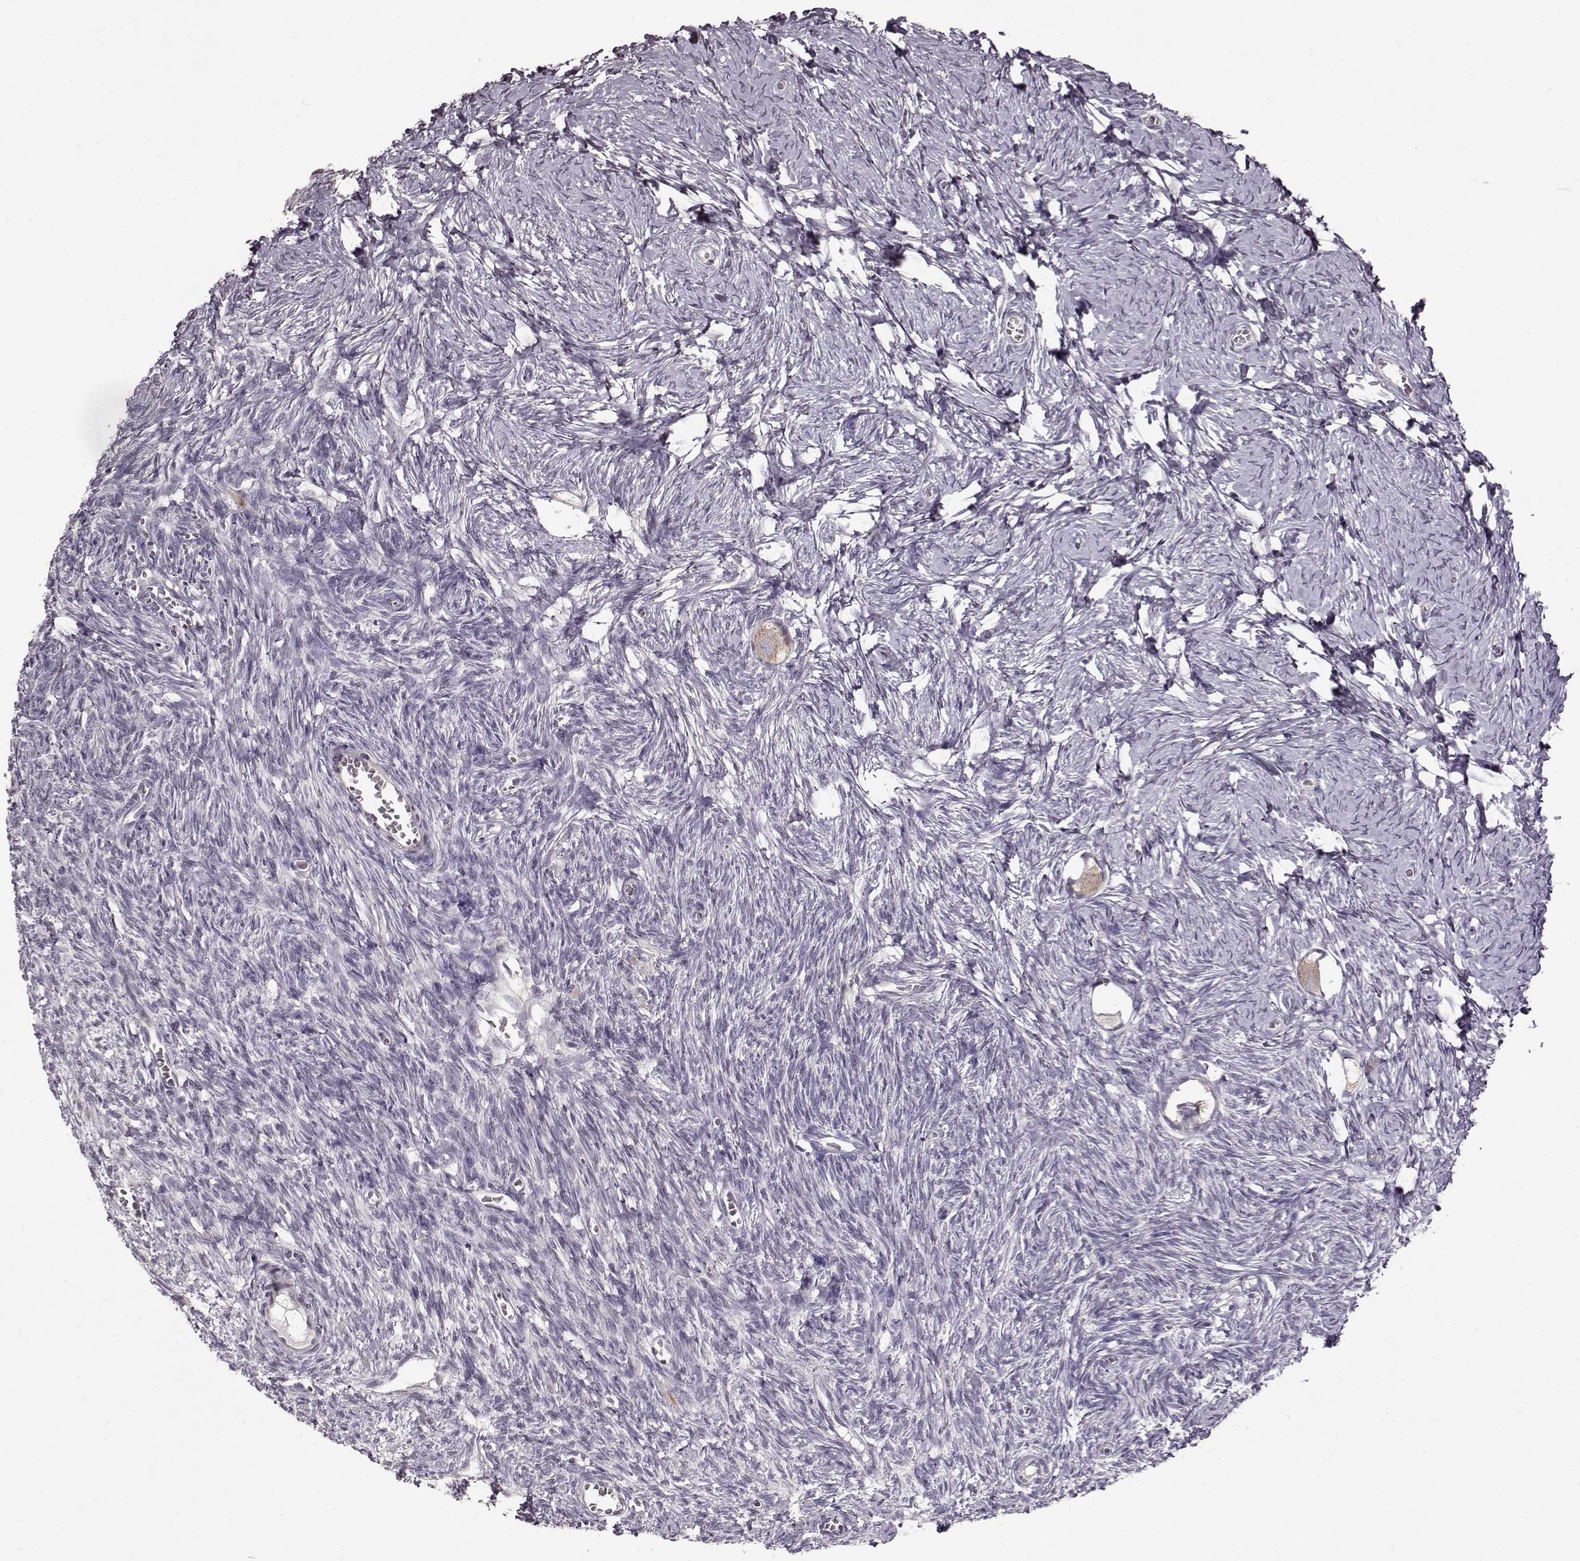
{"staining": {"intensity": "negative", "quantity": "none", "location": "none"}, "tissue": "ovary", "cell_type": "Follicle cells", "image_type": "normal", "snomed": [{"axis": "morphology", "description": "Normal tissue, NOS"}, {"axis": "topography", "description": "Ovary"}], "caption": "An image of human ovary is negative for staining in follicle cells. (DAB immunohistochemistry, high magnification).", "gene": "FSHB", "patient": {"sex": "female", "age": 27}}